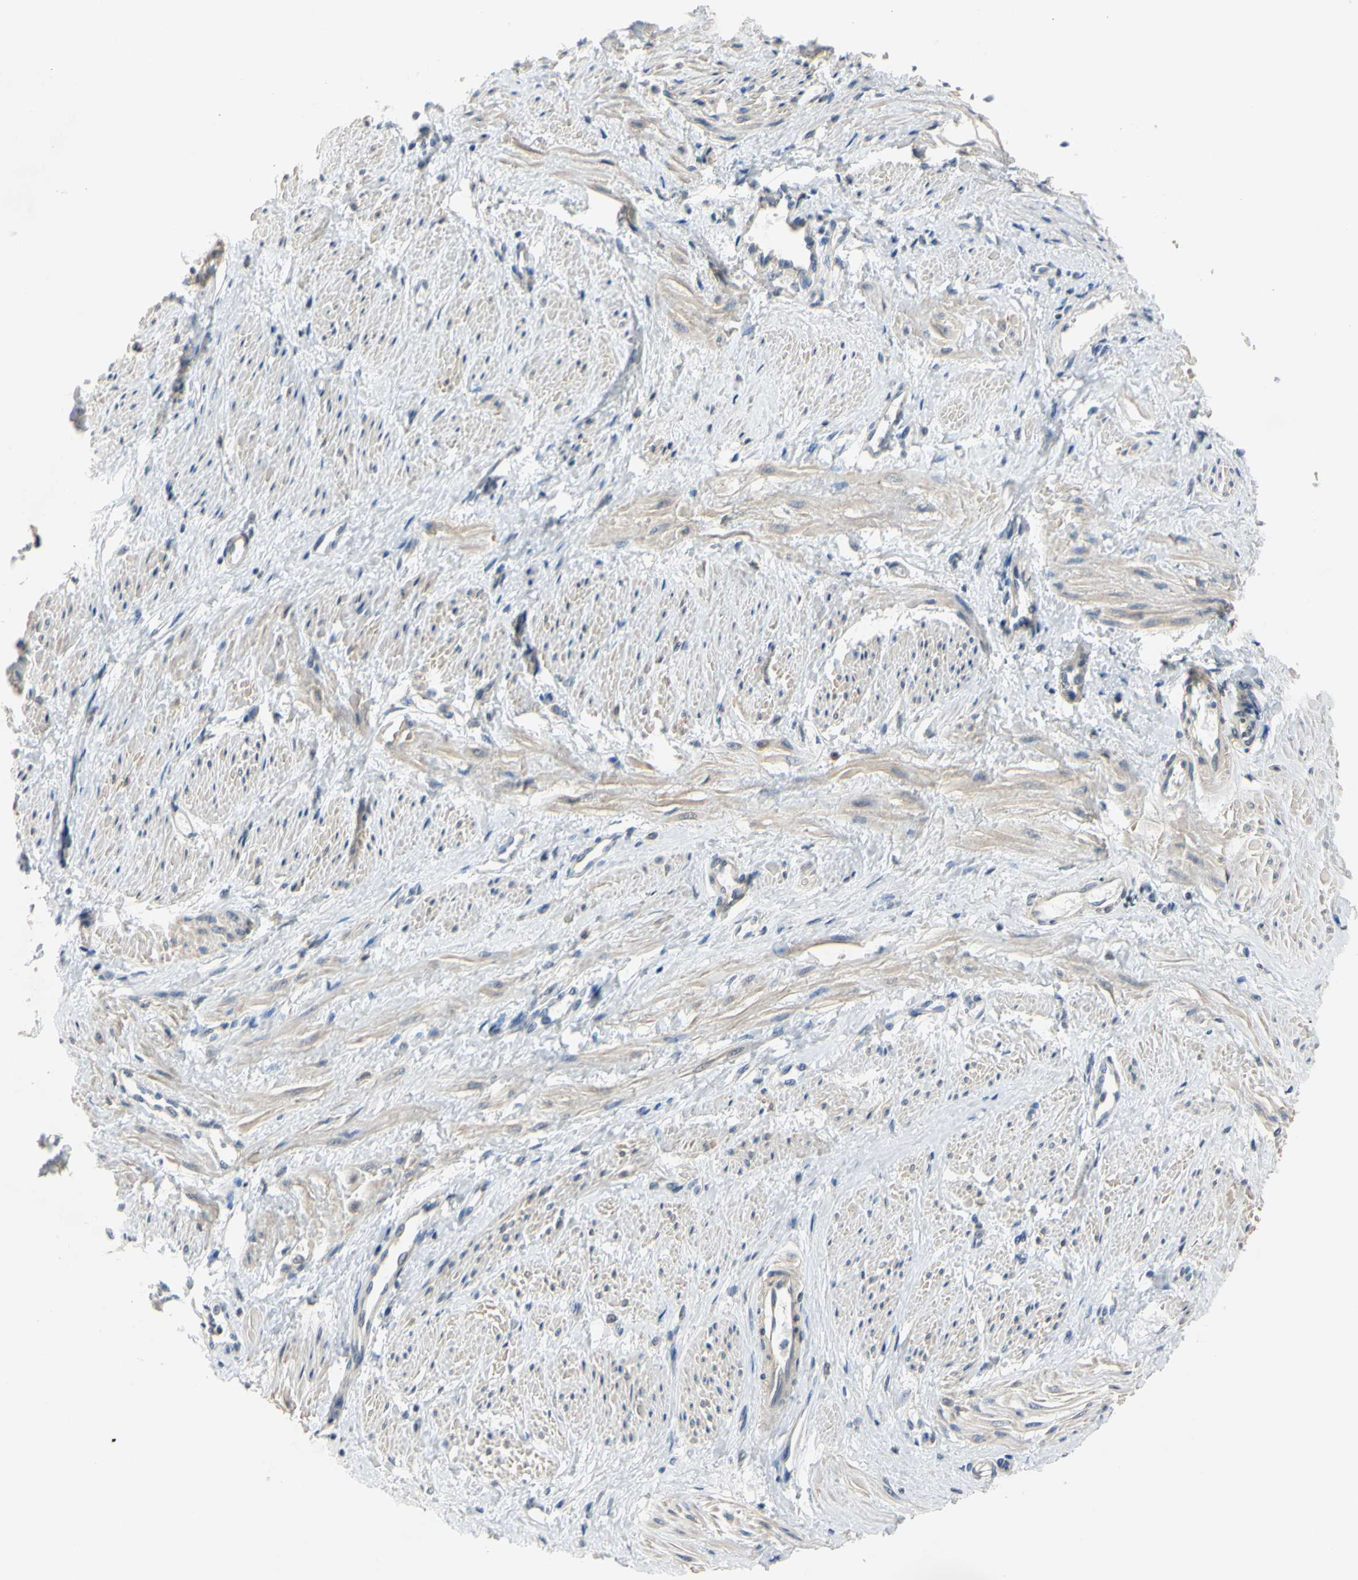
{"staining": {"intensity": "negative", "quantity": "none", "location": "none"}, "tissue": "smooth muscle", "cell_type": "Smooth muscle cells", "image_type": "normal", "snomed": [{"axis": "morphology", "description": "Normal tissue, NOS"}, {"axis": "topography", "description": "Smooth muscle"}, {"axis": "topography", "description": "Uterus"}], "caption": "Immunohistochemistry photomicrograph of unremarkable human smooth muscle stained for a protein (brown), which displays no staining in smooth muscle cells.", "gene": "LHX9", "patient": {"sex": "female", "age": 39}}